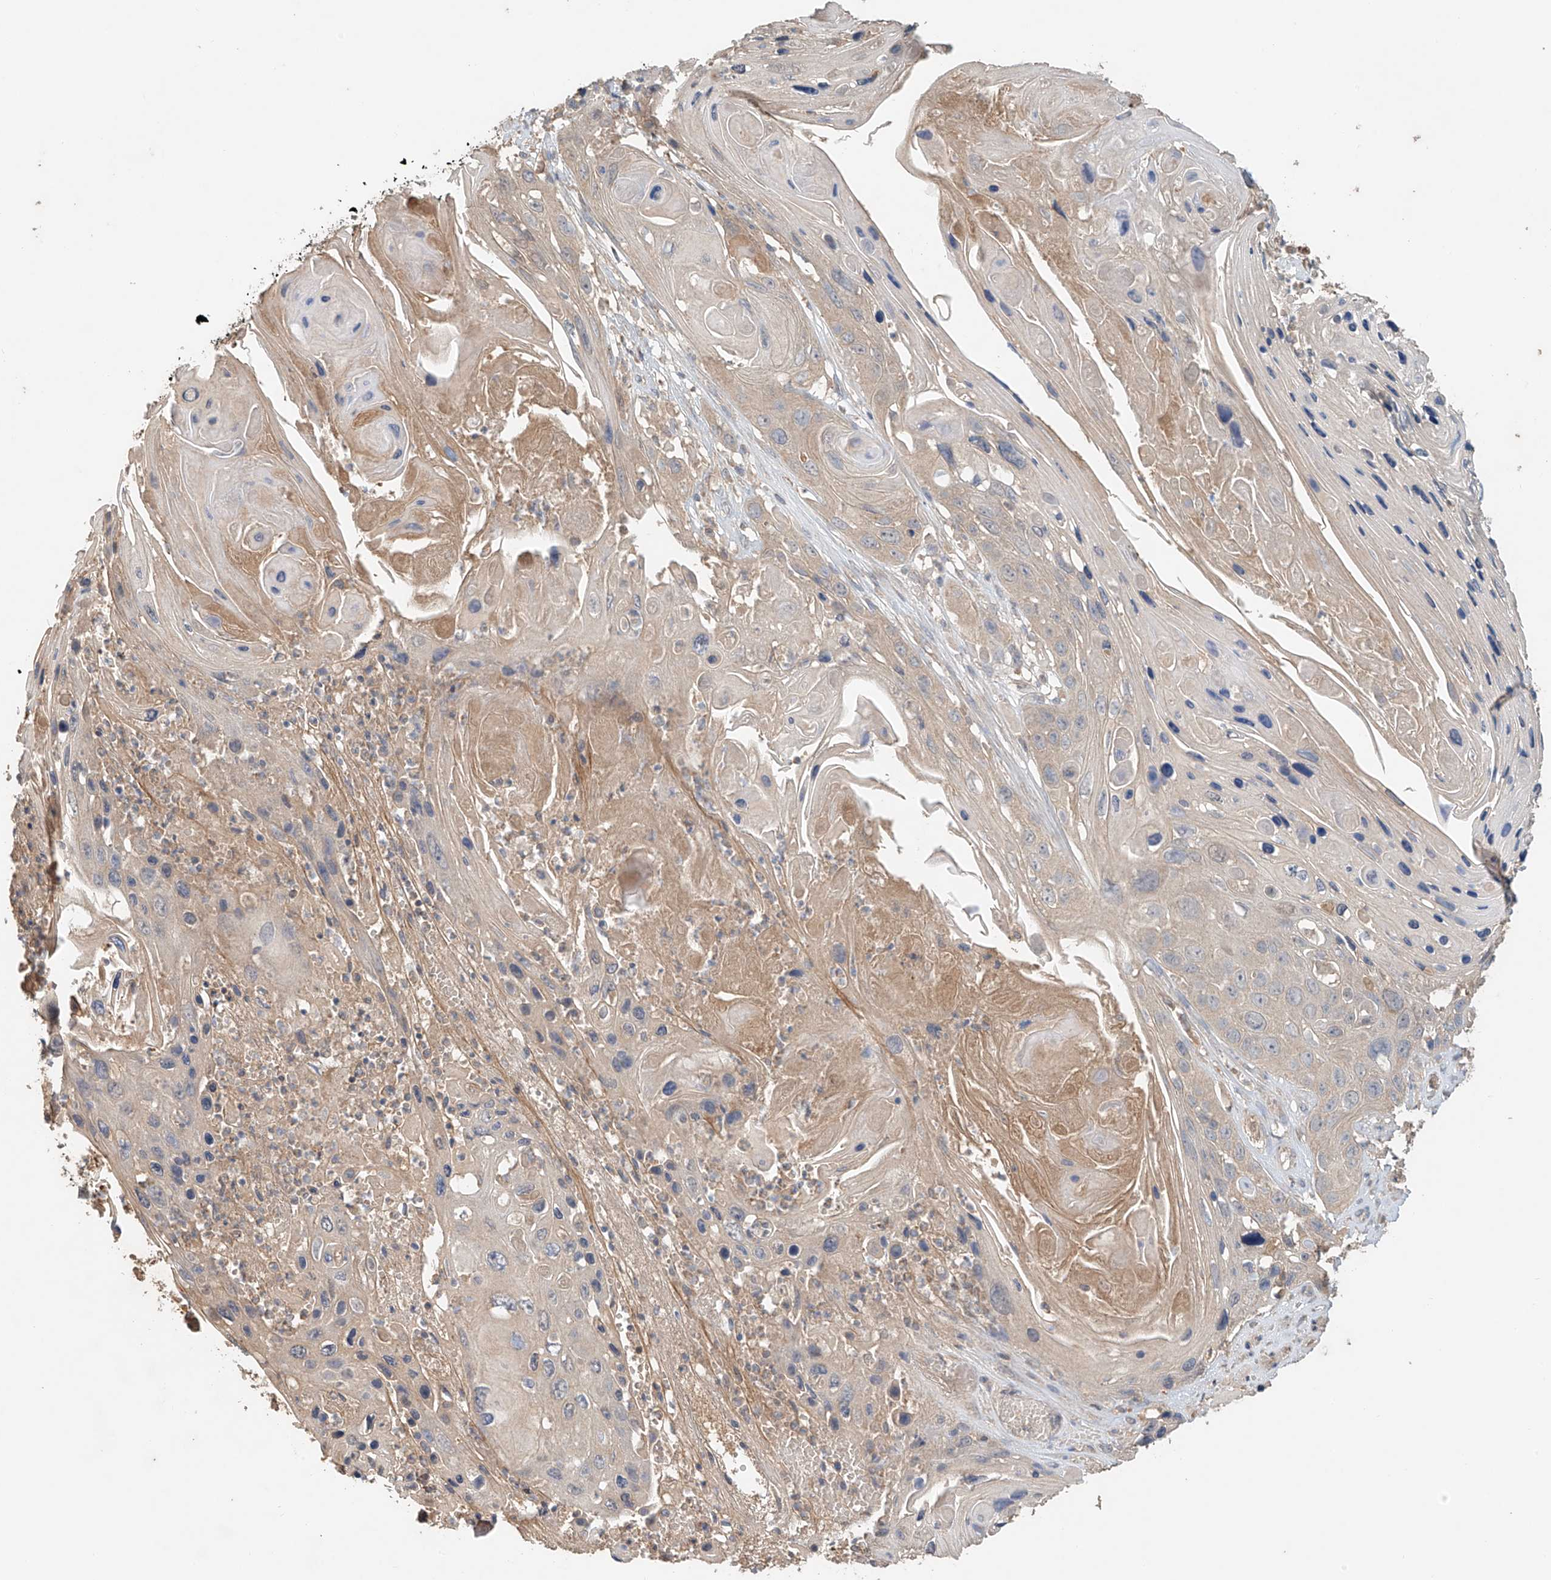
{"staining": {"intensity": "negative", "quantity": "none", "location": "none"}, "tissue": "skin cancer", "cell_type": "Tumor cells", "image_type": "cancer", "snomed": [{"axis": "morphology", "description": "Squamous cell carcinoma, NOS"}, {"axis": "topography", "description": "Skin"}], "caption": "Tumor cells are negative for brown protein staining in skin cancer.", "gene": "GNB1L", "patient": {"sex": "male", "age": 55}}